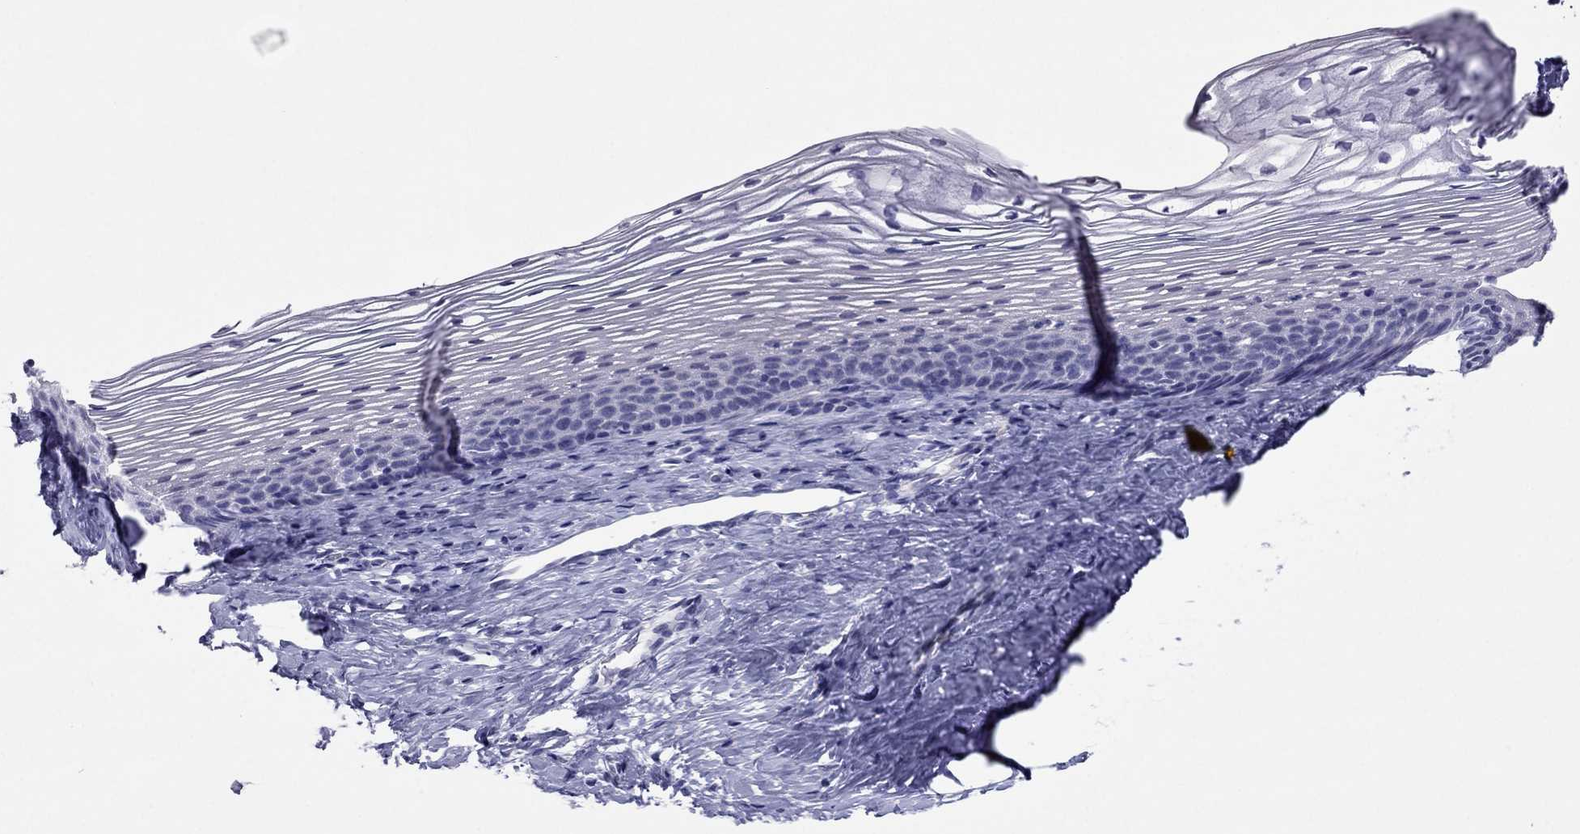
{"staining": {"intensity": "strong", "quantity": "<25%", "location": "cytoplasmic/membranous"}, "tissue": "cervix", "cell_type": "Glandular cells", "image_type": "normal", "snomed": [{"axis": "morphology", "description": "Normal tissue, NOS"}, {"axis": "topography", "description": "Cervix"}], "caption": "Protein staining demonstrates strong cytoplasmic/membranous expression in about <25% of glandular cells in unremarkable cervix.", "gene": "CROCC2", "patient": {"sex": "female", "age": 39}}